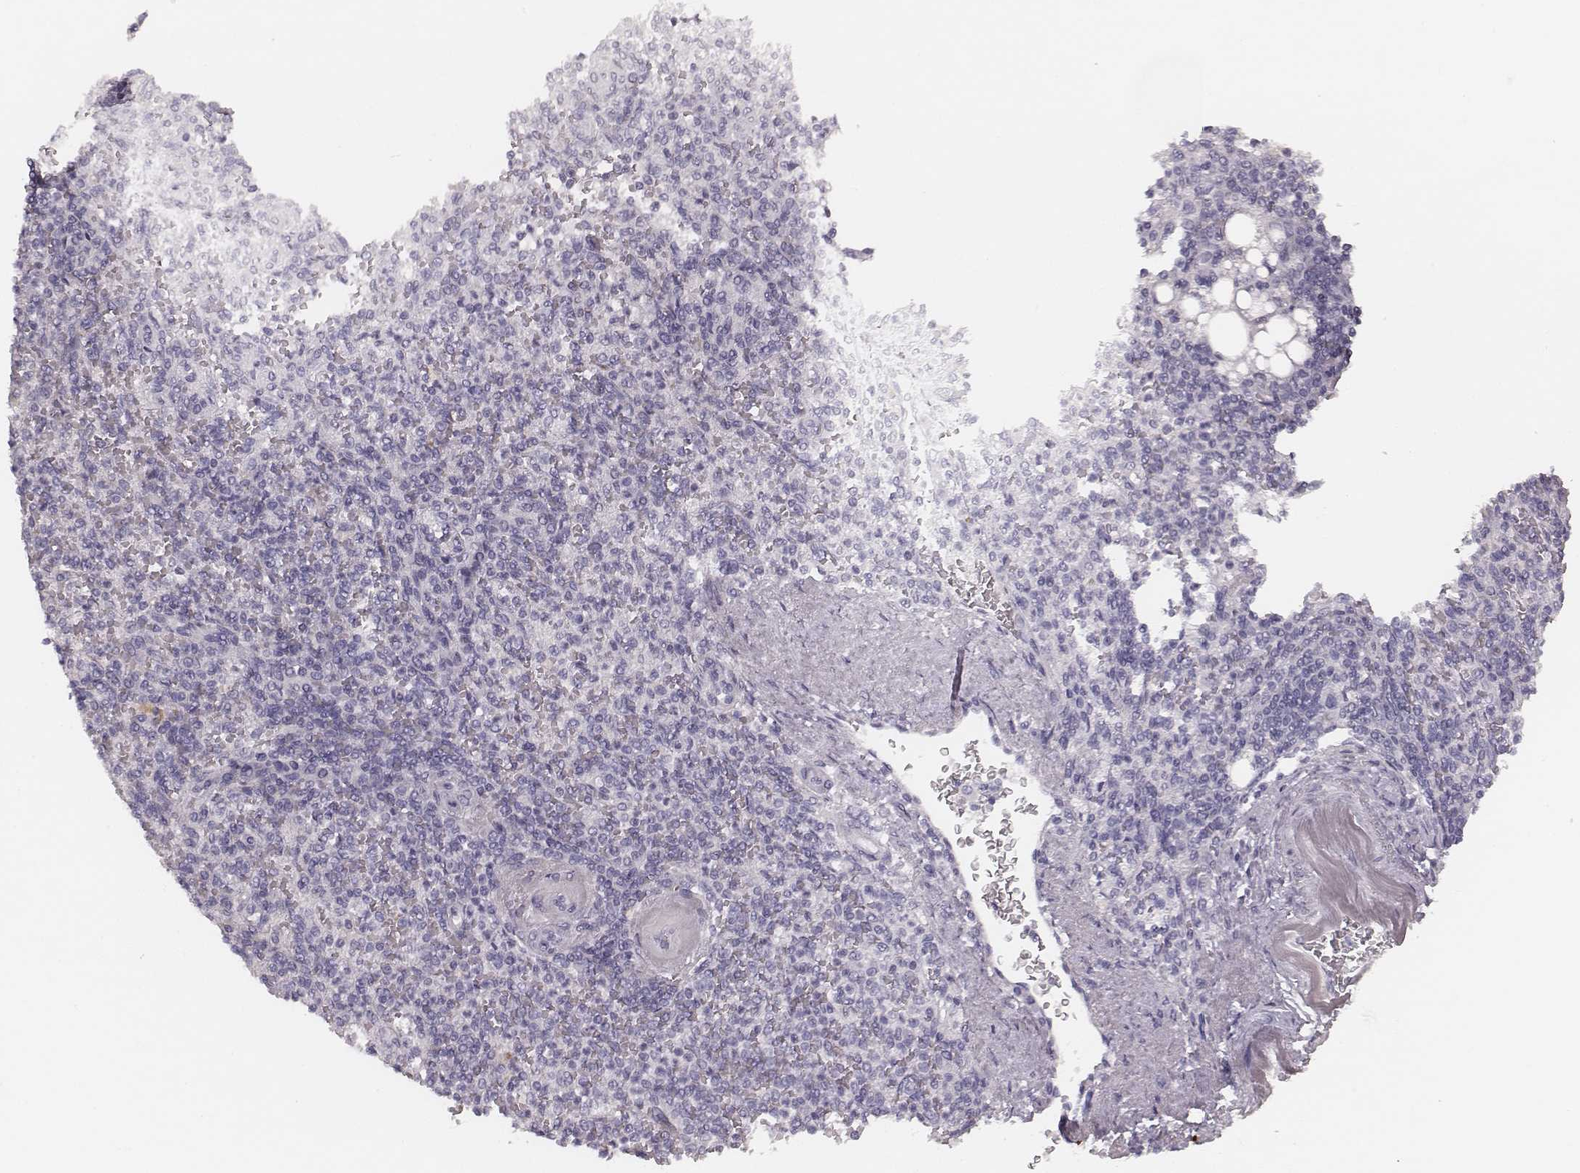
{"staining": {"intensity": "weak", "quantity": "<25%", "location": "nuclear"}, "tissue": "spleen", "cell_type": "Cells in red pulp", "image_type": "normal", "snomed": [{"axis": "morphology", "description": "Normal tissue, NOS"}, {"axis": "topography", "description": "Spleen"}], "caption": "This is an immunohistochemistry photomicrograph of normal spleen. There is no expression in cells in red pulp.", "gene": "S100Z", "patient": {"sex": "female", "age": 74}}